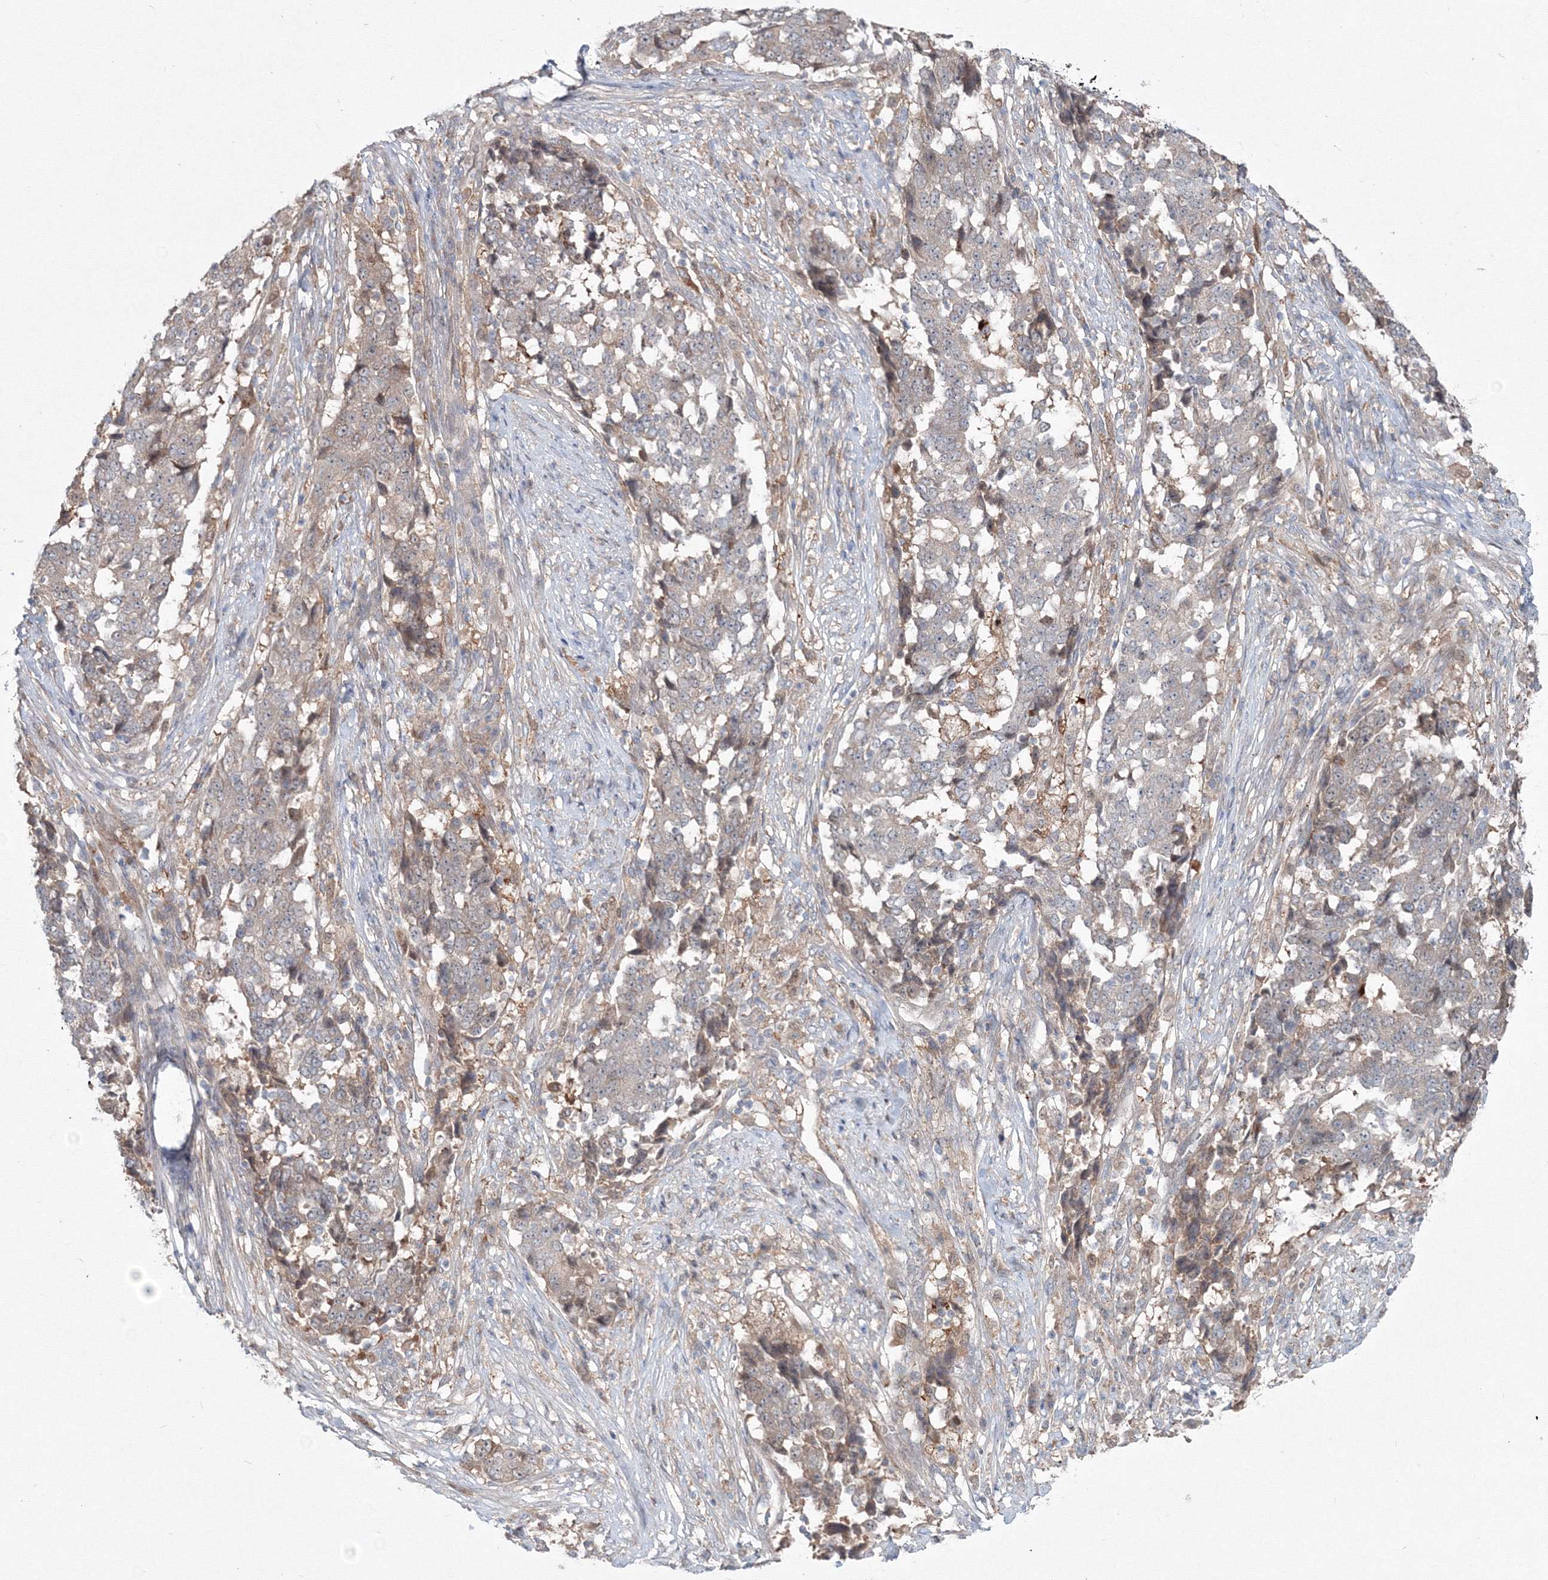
{"staining": {"intensity": "negative", "quantity": "none", "location": "none"}, "tissue": "stomach cancer", "cell_type": "Tumor cells", "image_type": "cancer", "snomed": [{"axis": "morphology", "description": "Adenocarcinoma, NOS"}, {"axis": "topography", "description": "Stomach"}], "caption": "Tumor cells are negative for brown protein staining in adenocarcinoma (stomach).", "gene": "MKRN2", "patient": {"sex": "male", "age": 59}}